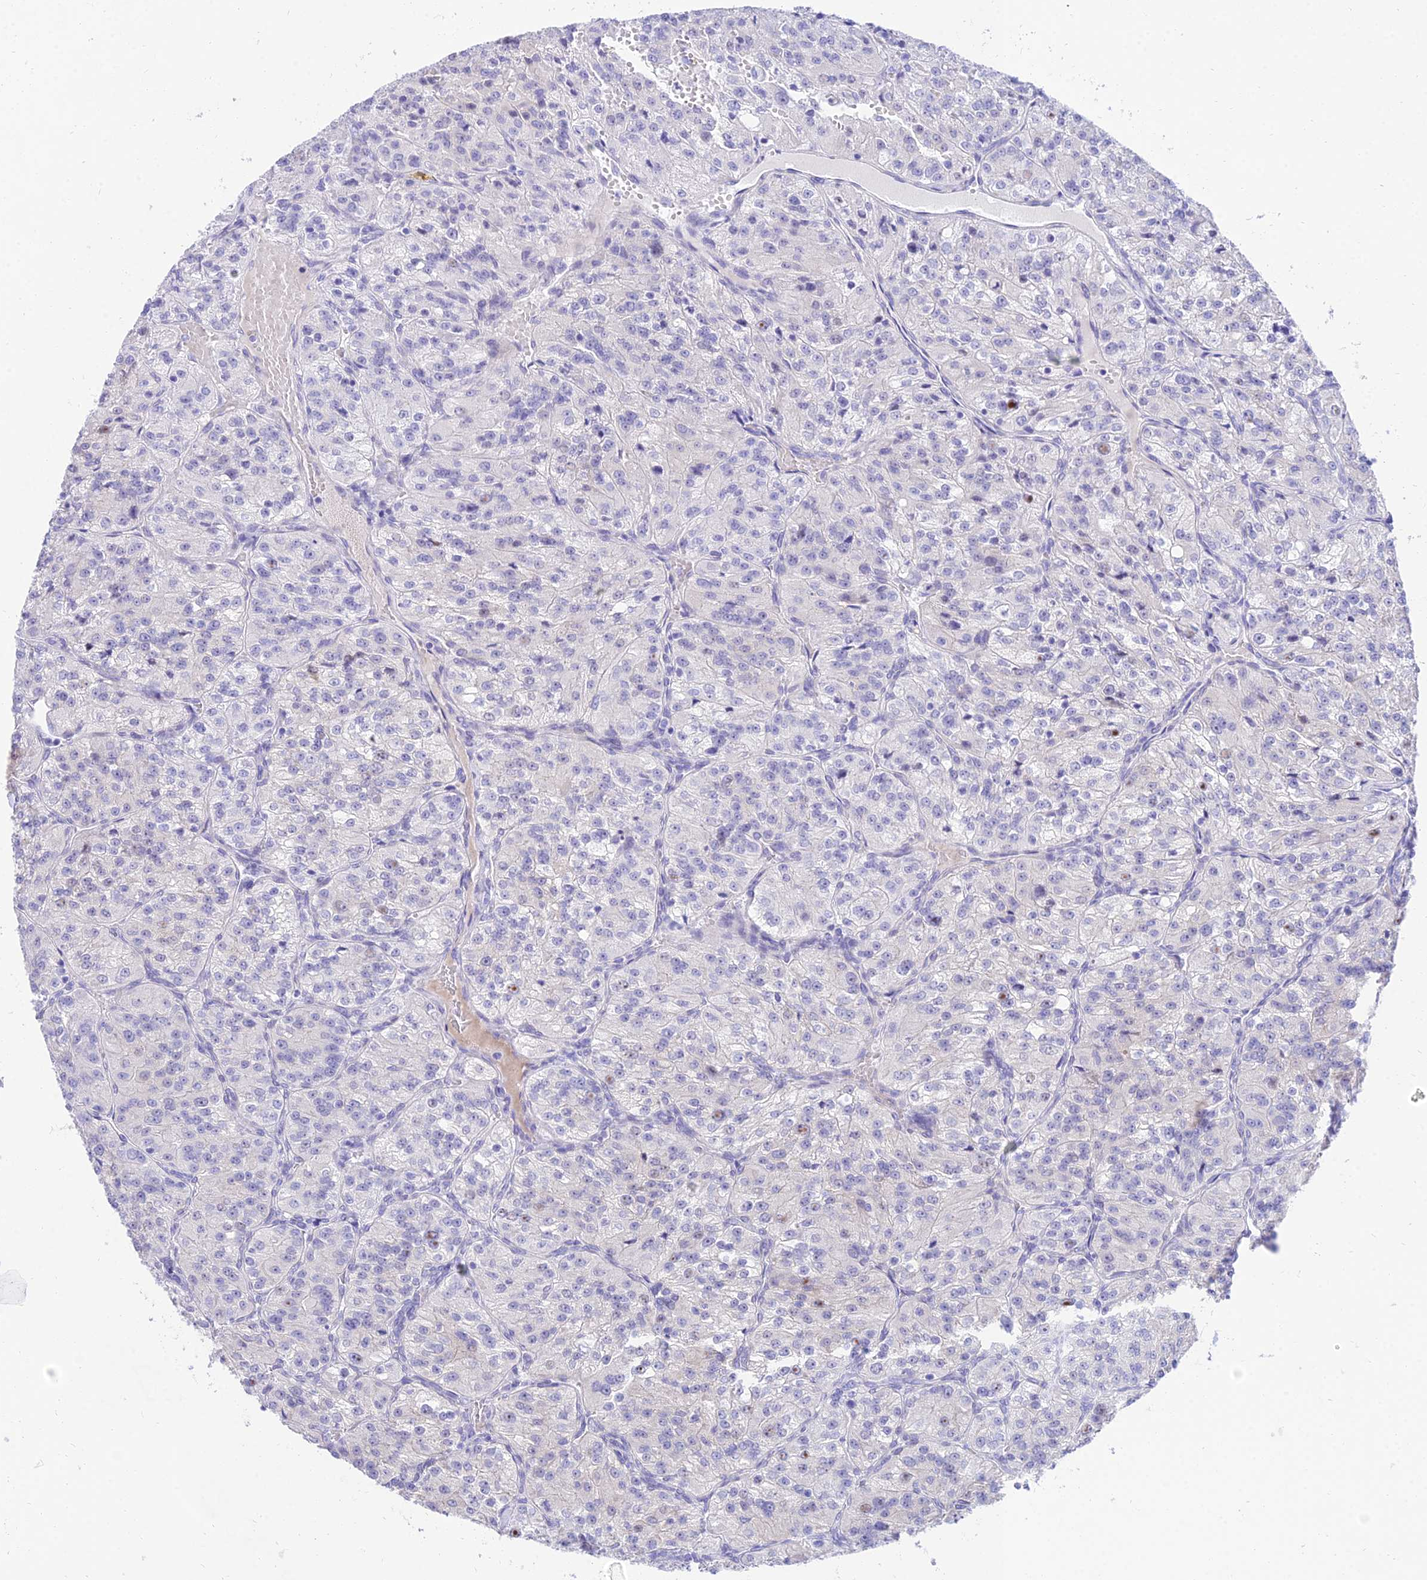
{"staining": {"intensity": "negative", "quantity": "none", "location": "none"}, "tissue": "renal cancer", "cell_type": "Tumor cells", "image_type": "cancer", "snomed": [{"axis": "morphology", "description": "Adenocarcinoma, NOS"}, {"axis": "topography", "description": "Kidney"}], "caption": "Renal adenocarcinoma stained for a protein using immunohistochemistry reveals no staining tumor cells.", "gene": "TAC3", "patient": {"sex": "female", "age": 63}}